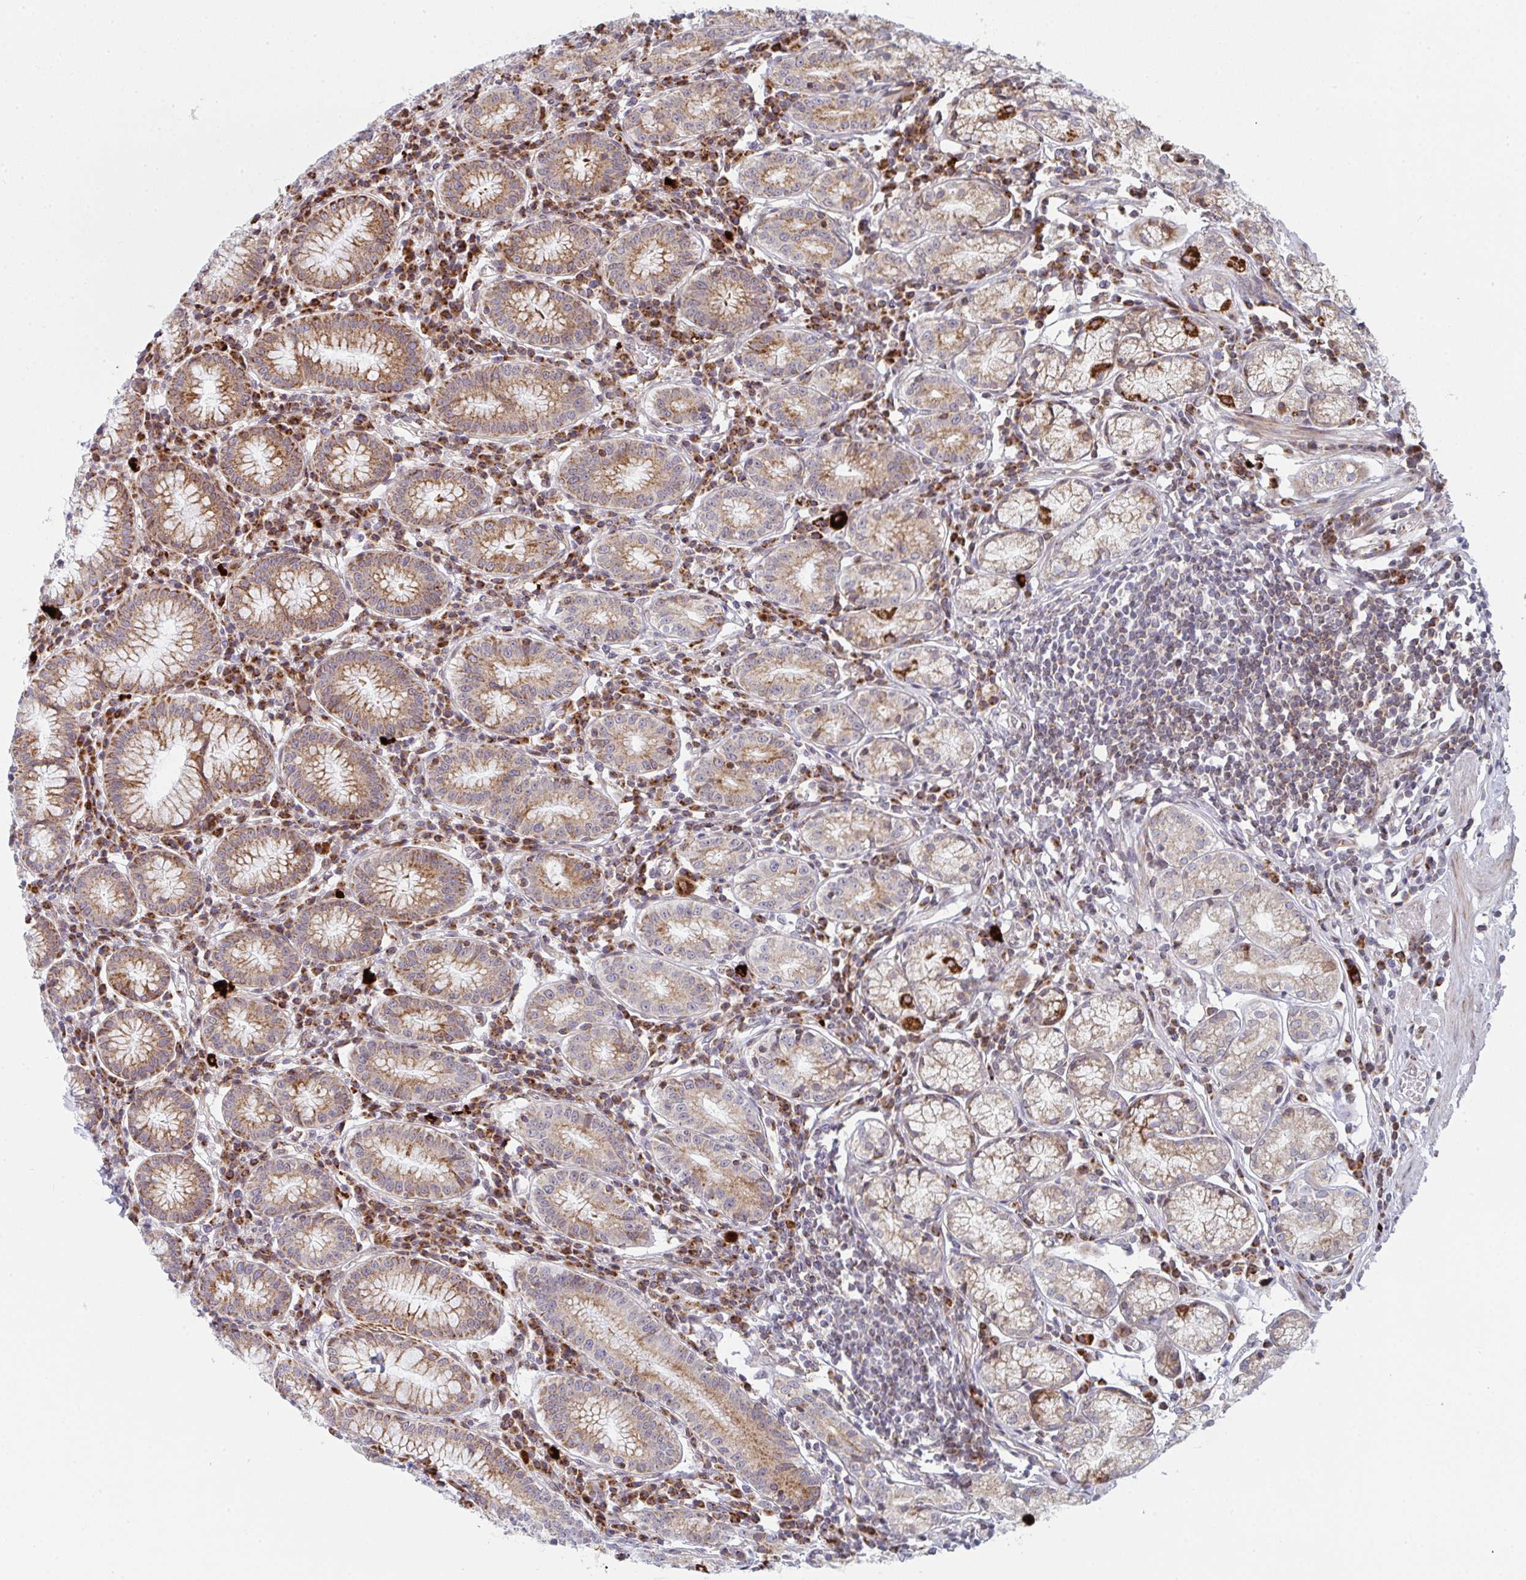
{"staining": {"intensity": "strong", "quantity": "25%-75%", "location": "cytoplasmic/membranous"}, "tissue": "stomach", "cell_type": "Glandular cells", "image_type": "normal", "snomed": [{"axis": "morphology", "description": "Normal tissue, NOS"}, {"axis": "topography", "description": "Stomach"}], "caption": "A high-resolution histopathology image shows immunohistochemistry (IHC) staining of normal stomach, which reveals strong cytoplasmic/membranous staining in about 25%-75% of glandular cells. The staining was performed using DAB to visualize the protein expression in brown, while the nuclei were stained in blue with hematoxylin (Magnification: 20x).", "gene": "PRKCH", "patient": {"sex": "male", "age": 55}}